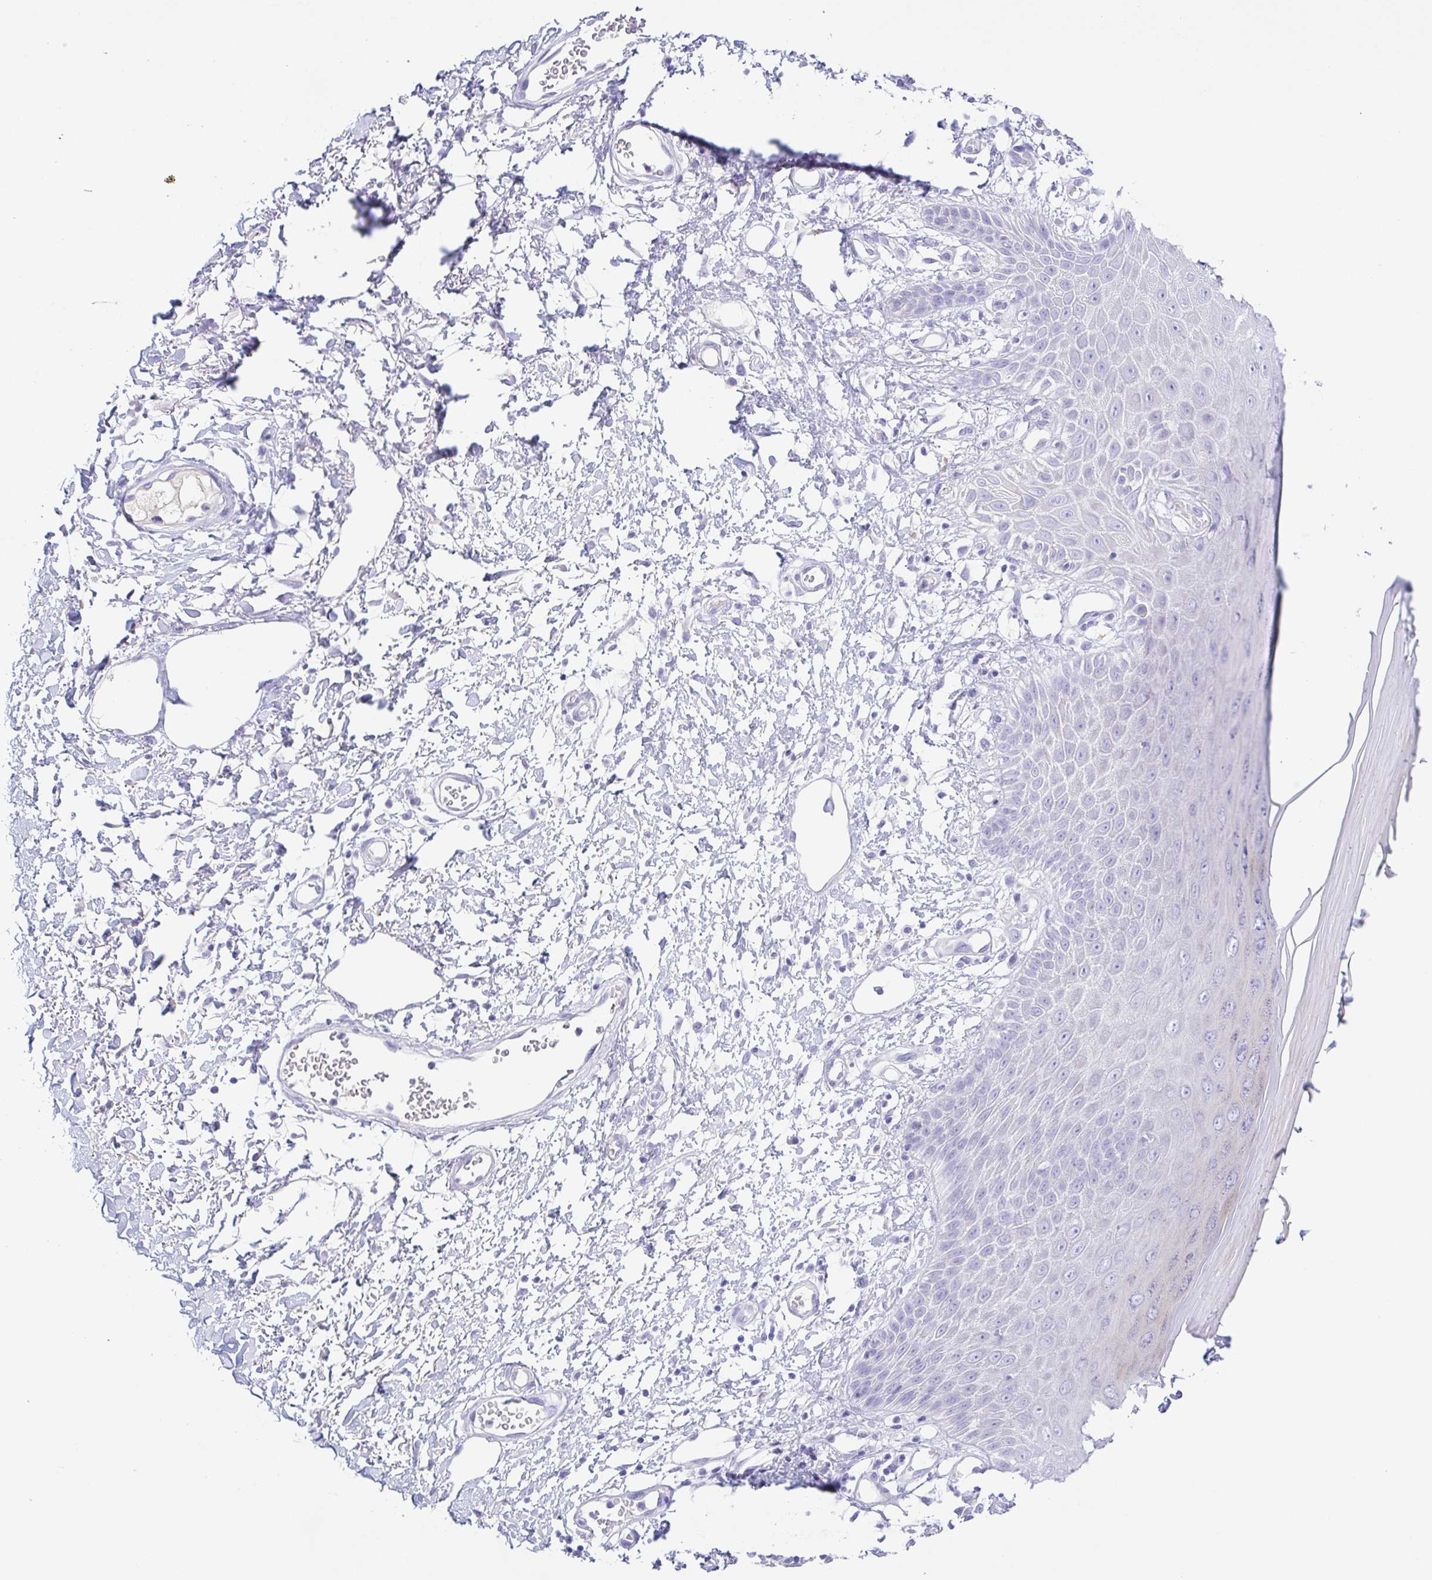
{"staining": {"intensity": "negative", "quantity": "none", "location": "none"}, "tissue": "skin", "cell_type": "Epidermal cells", "image_type": "normal", "snomed": [{"axis": "morphology", "description": "Normal tissue, NOS"}, {"axis": "topography", "description": "Anal"}, {"axis": "topography", "description": "Peripheral nerve tissue"}], "caption": "Immunohistochemical staining of benign human skin demonstrates no significant expression in epidermal cells.", "gene": "A1BG", "patient": {"sex": "male", "age": 78}}